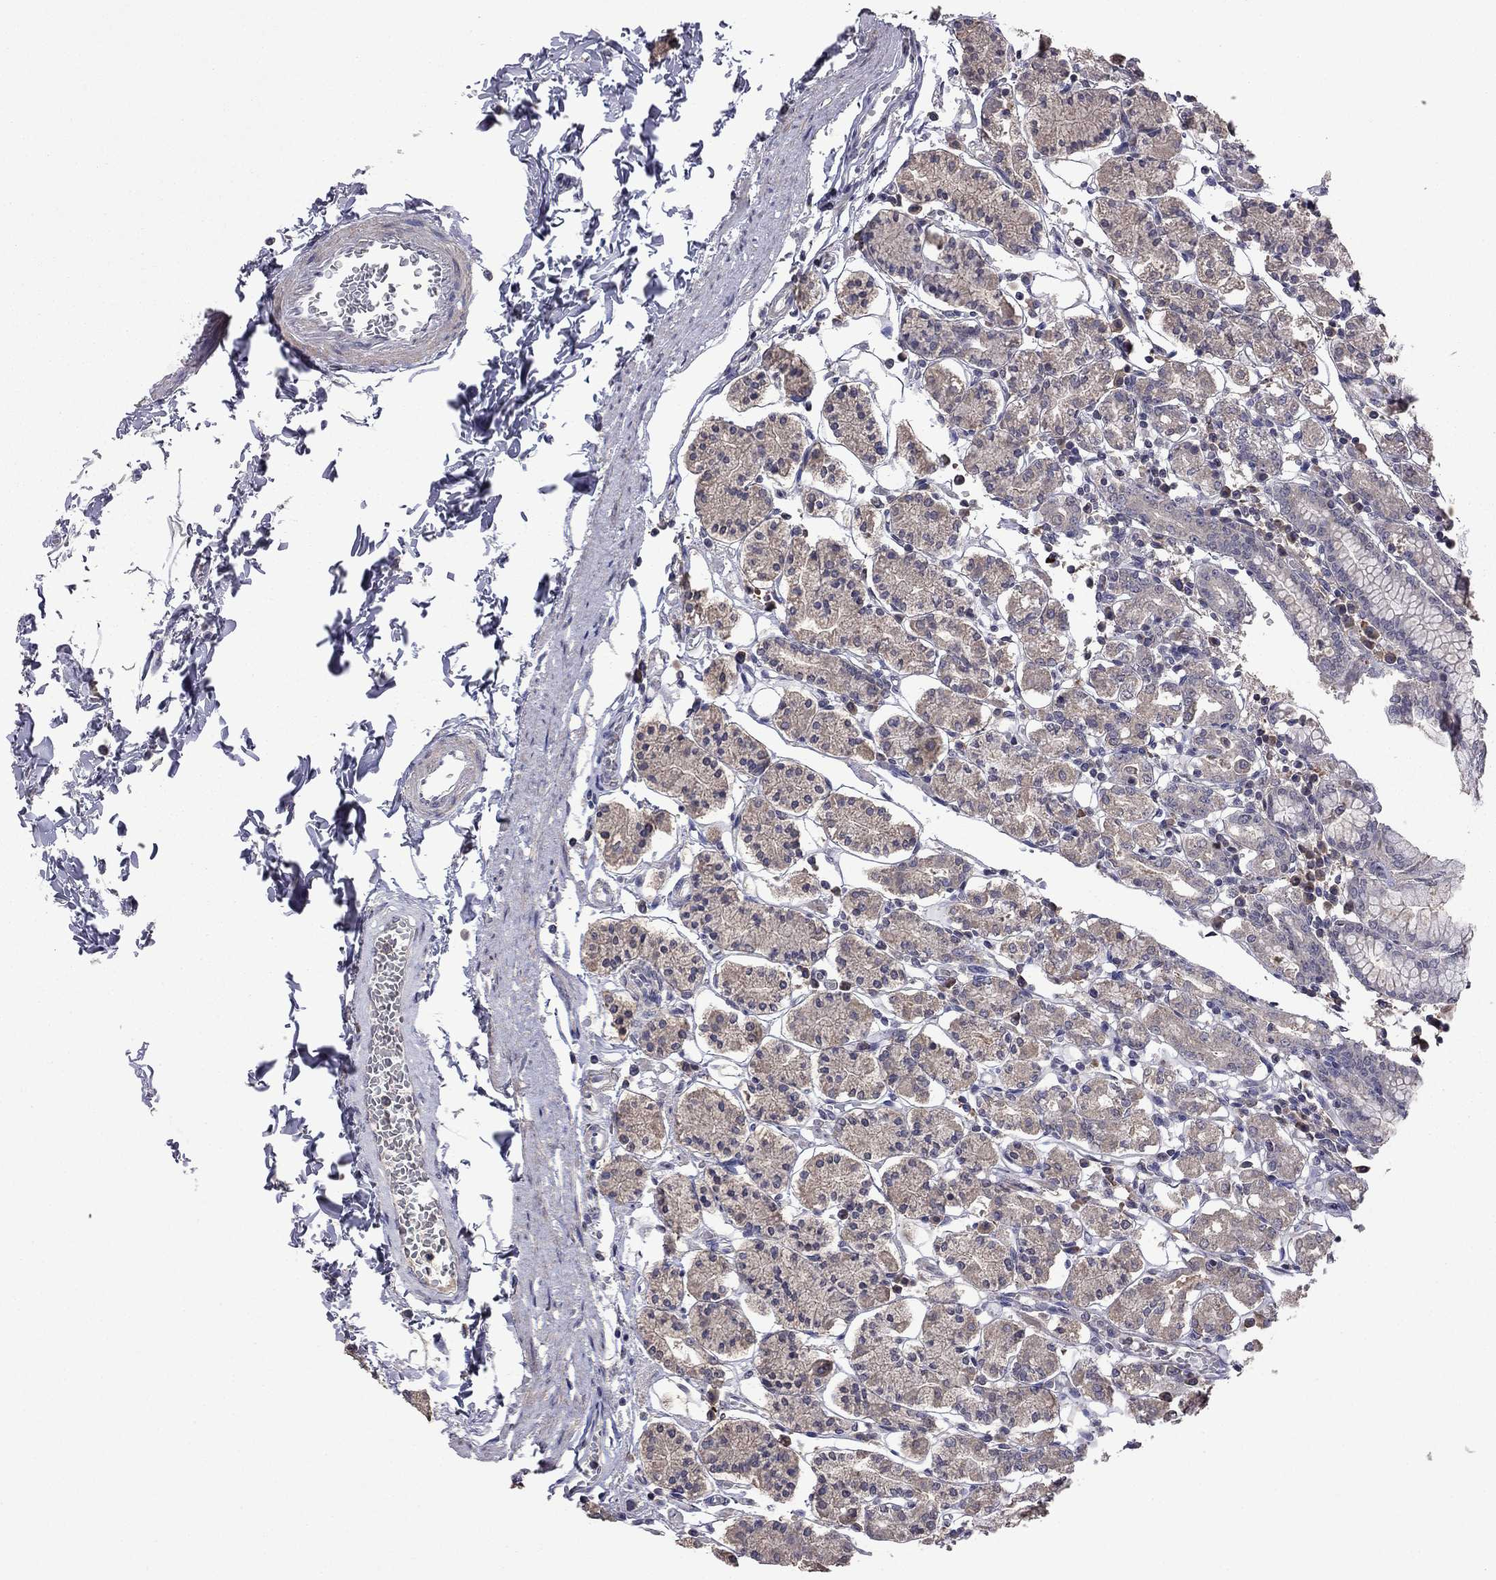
{"staining": {"intensity": "moderate", "quantity": ">75%", "location": "cytoplasmic/membranous"}, "tissue": "stomach", "cell_type": "Glandular cells", "image_type": "normal", "snomed": [{"axis": "morphology", "description": "Normal tissue, NOS"}, {"axis": "topography", "description": "Stomach, upper"}, {"axis": "topography", "description": "Stomach"}], "caption": "Immunohistochemistry (DAB) staining of normal human stomach reveals moderate cytoplasmic/membranous protein staining in about >75% of glandular cells.", "gene": "TSNARE1", "patient": {"sex": "male", "age": 62}}